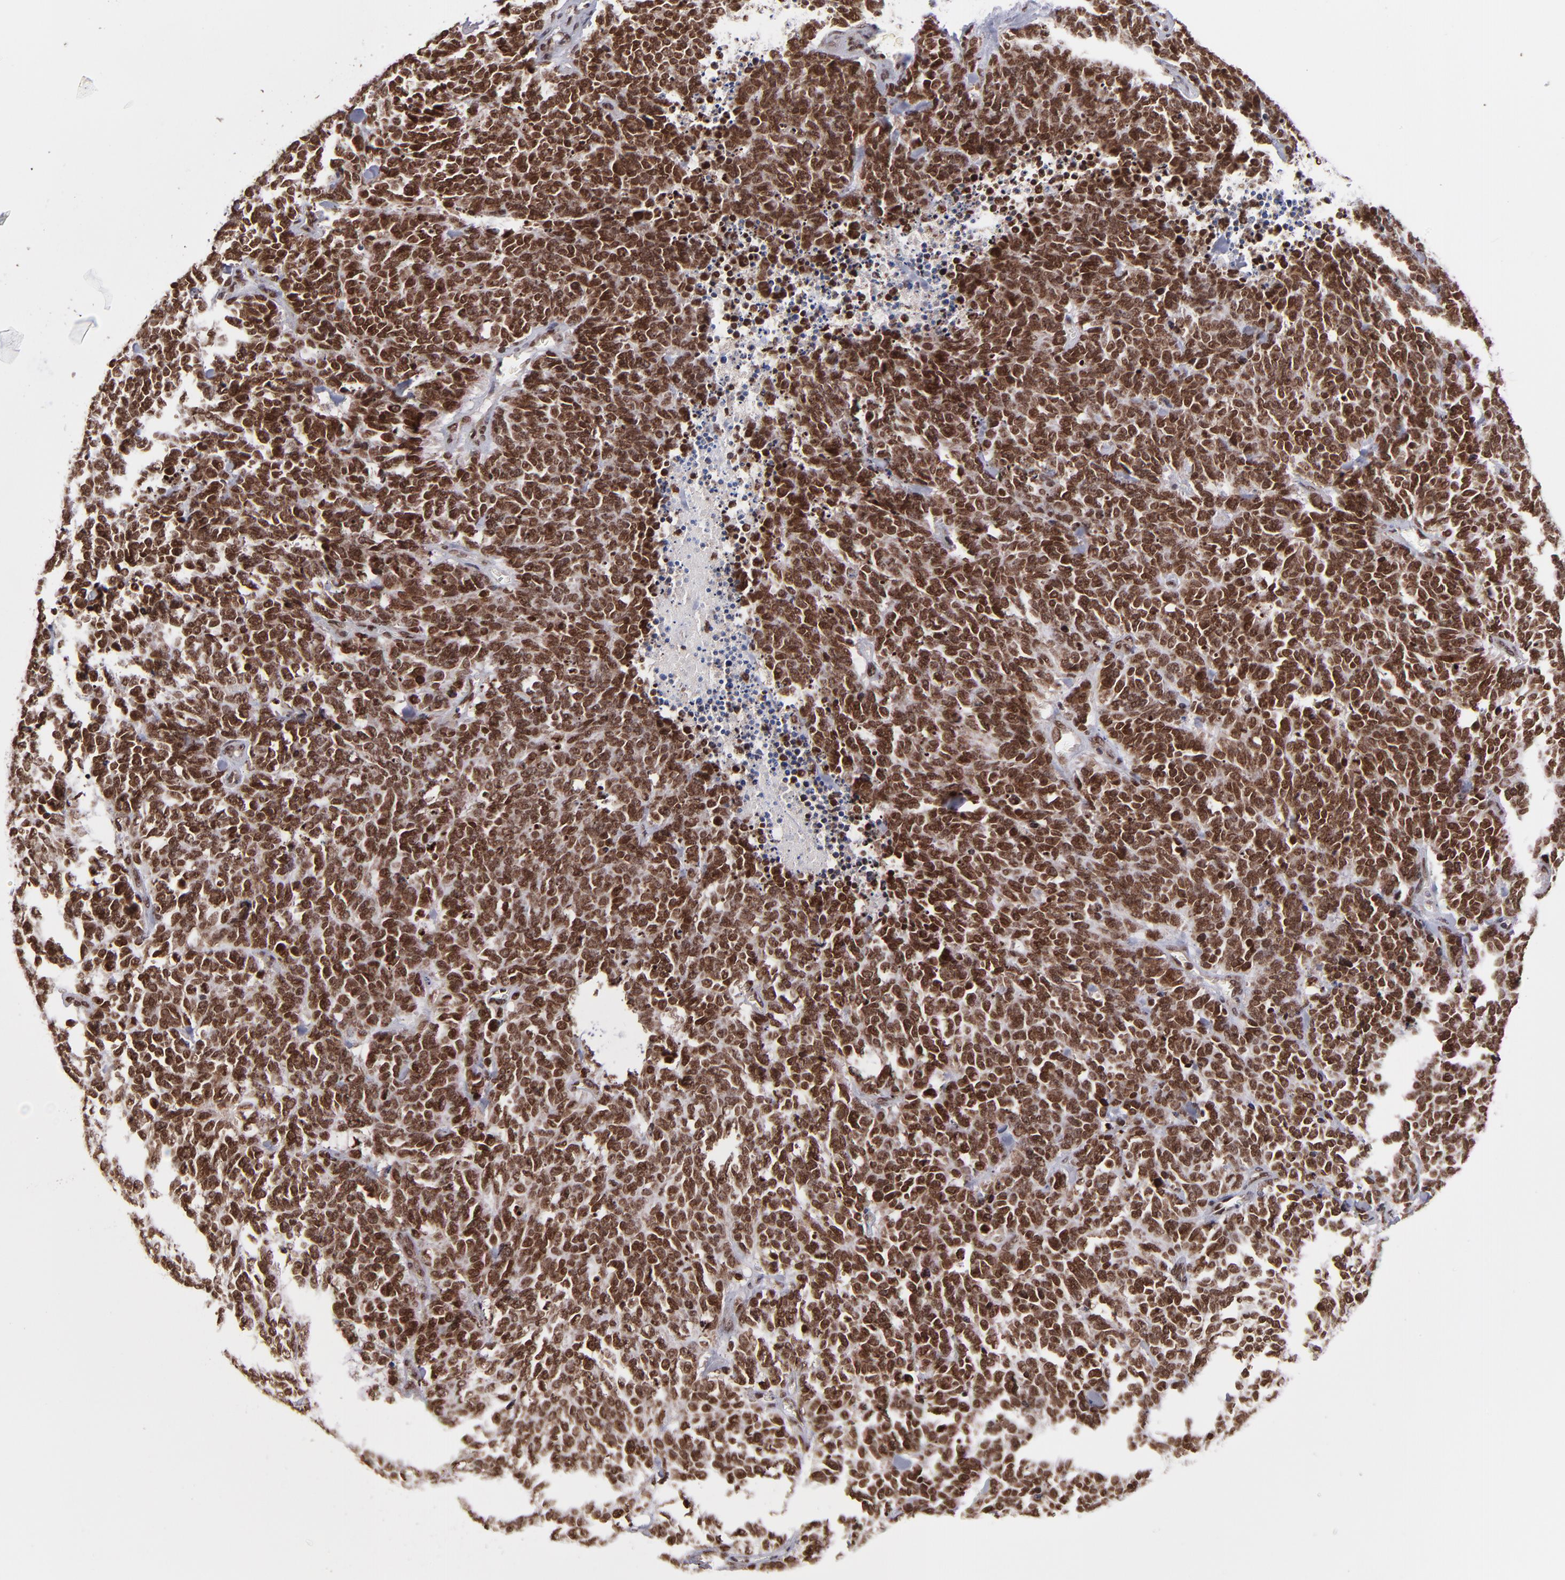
{"staining": {"intensity": "strong", "quantity": ">75%", "location": "cytoplasmic/membranous,nuclear"}, "tissue": "lung cancer", "cell_type": "Tumor cells", "image_type": "cancer", "snomed": [{"axis": "morphology", "description": "Neoplasm, malignant, NOS"}, {"axis": "topography", "description": "Lung"}], "caption": "Strong cytoplasmic/membranous and nuclear protein staining is seen in about >75% of tumor cells in malignant neoplasm (lung).", "gene": "TOP1MT", "patient": {"sex": "female", "age": 58}}